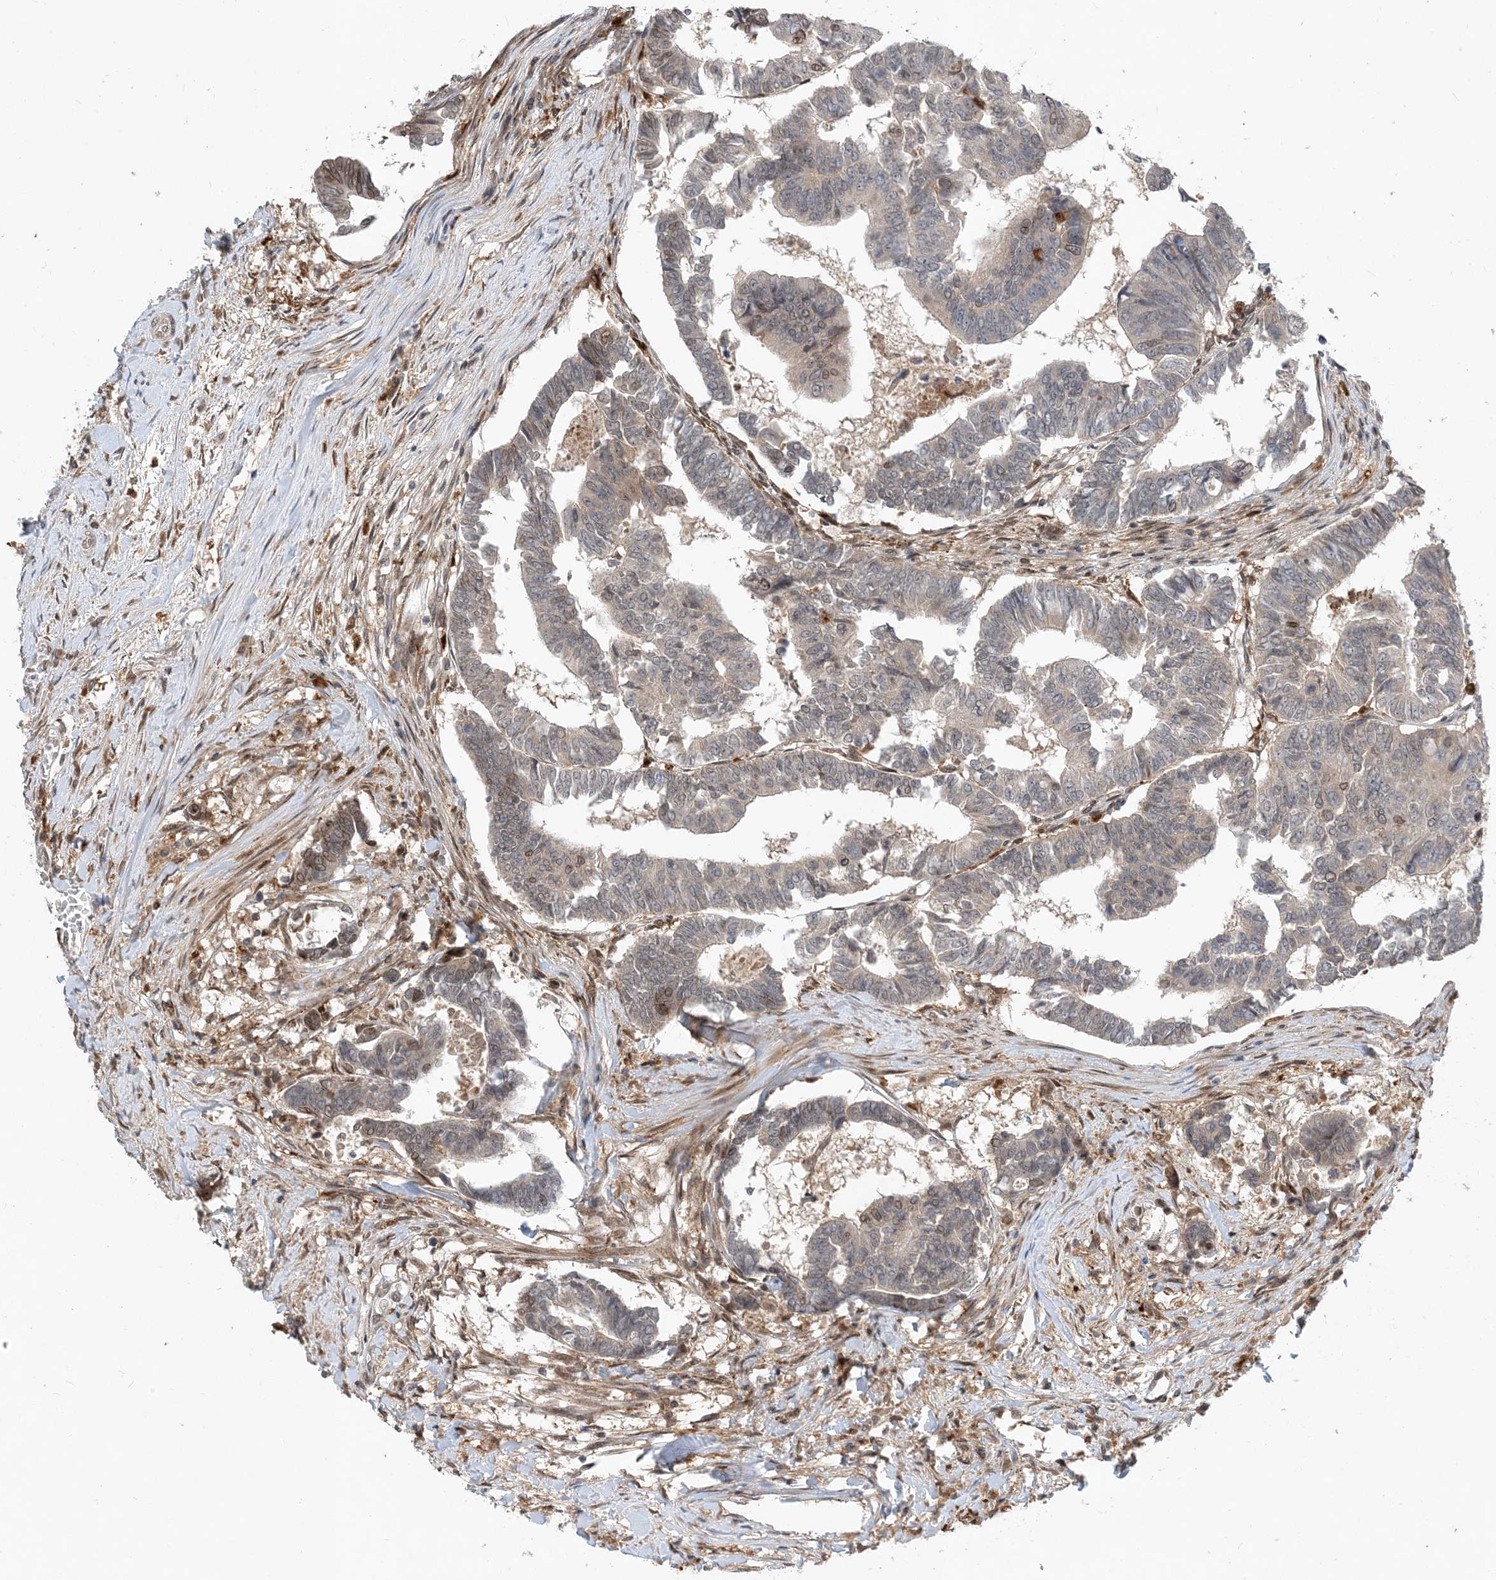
{"staining": {"intensity": "weak", "quantity": "<25%", "location": "cytoplasmic/membranous,nuclear"}, "tissue": "colorectal cancer", "cell_type": "Tumor cells", "image_type": "cancer", "snomed": [{"axis": "morphology", "description": "Adenocarcinoma, NOS"}, {"axis": "topography", "description": "Rectum"}], "caption": "Immunohistochemistry (IHC) photomicrograph of neoplastic tissue: human colorectal adenocarcinoma stained with DAB (3,3'-diaminobenzidine) reveals no significant protein staining in tumor cells.", "gene": "NAGK", "patient": {"sex": "female", "age": 65}}